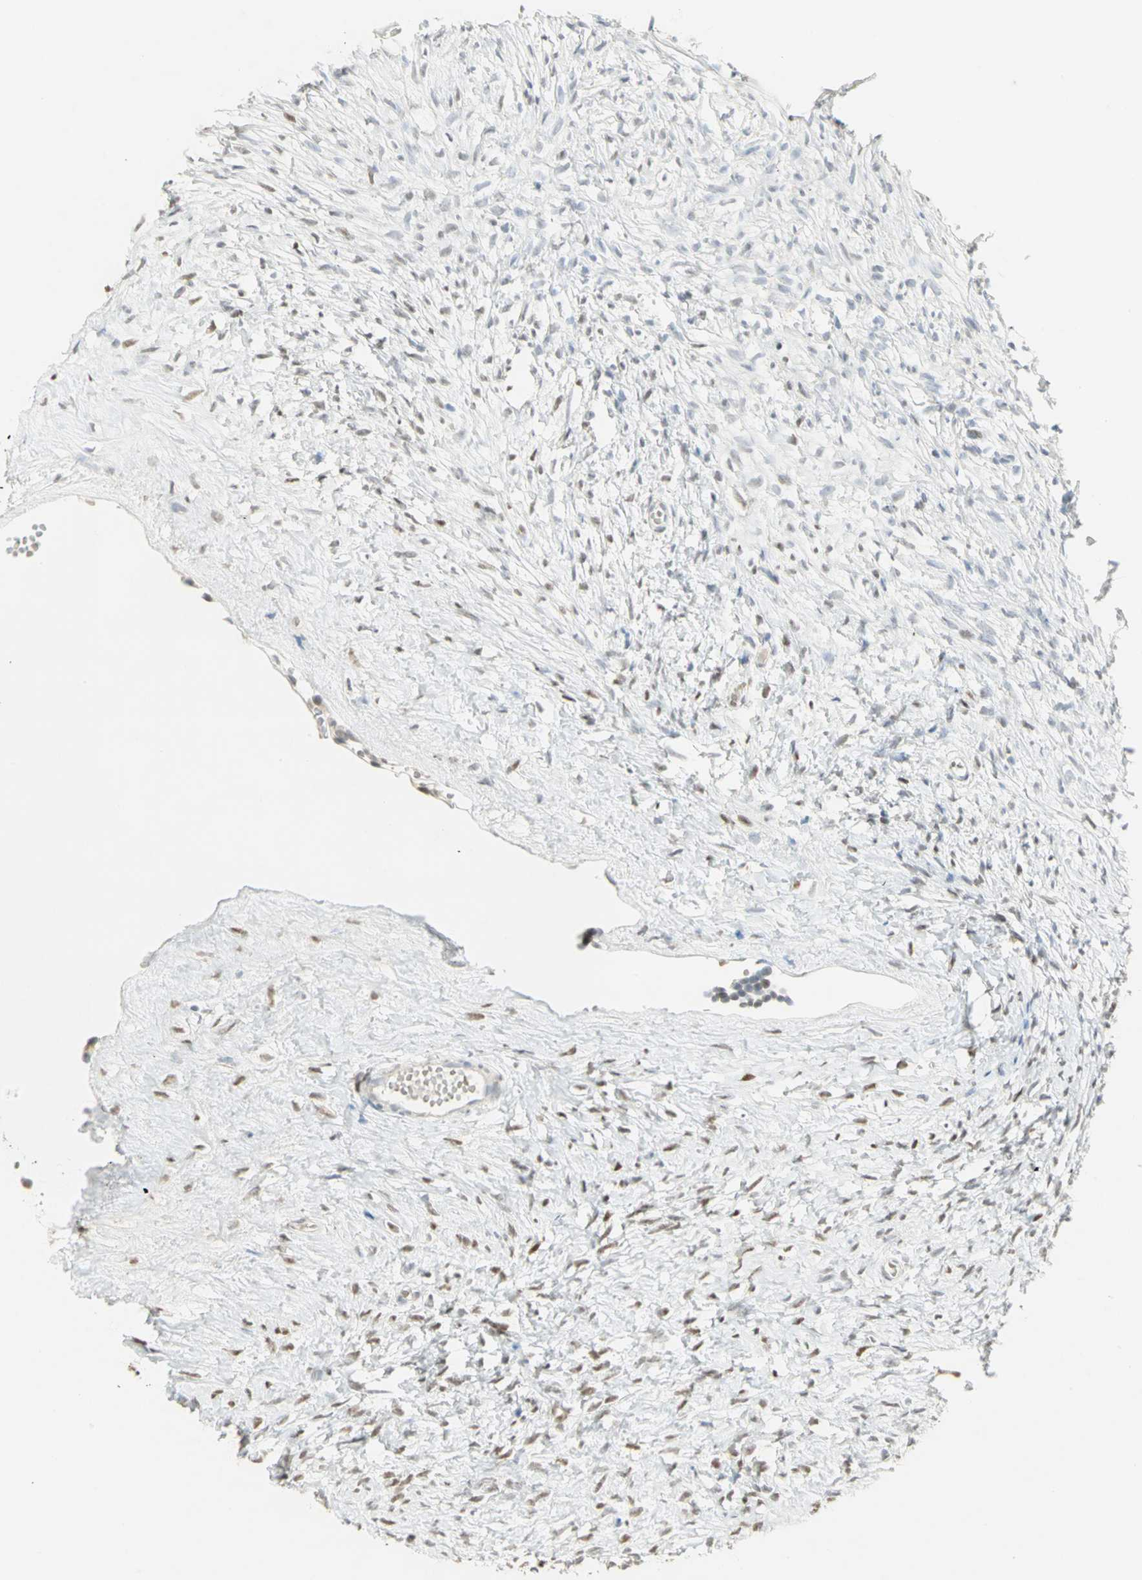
{"staining": {"intensity": "negative", "quantity": "none", "location": "none"}, "tissue": "ovary", "cell_type": "Ovarian stroma cells", "image_type": "normal", "snomed": [{"axis": "morphology", "description": "Normal tissue, NOS"}, {"axis": "topography", "description": "Ovary"}], "caption": "DAB (3,3'-diaminobenzidine) immunohistochemical staining of benign human ovary exhibits no significant expression in ovarian stroma cells.", "gene": "BCL6", "patient": {"sex": "female", "age": 35}}